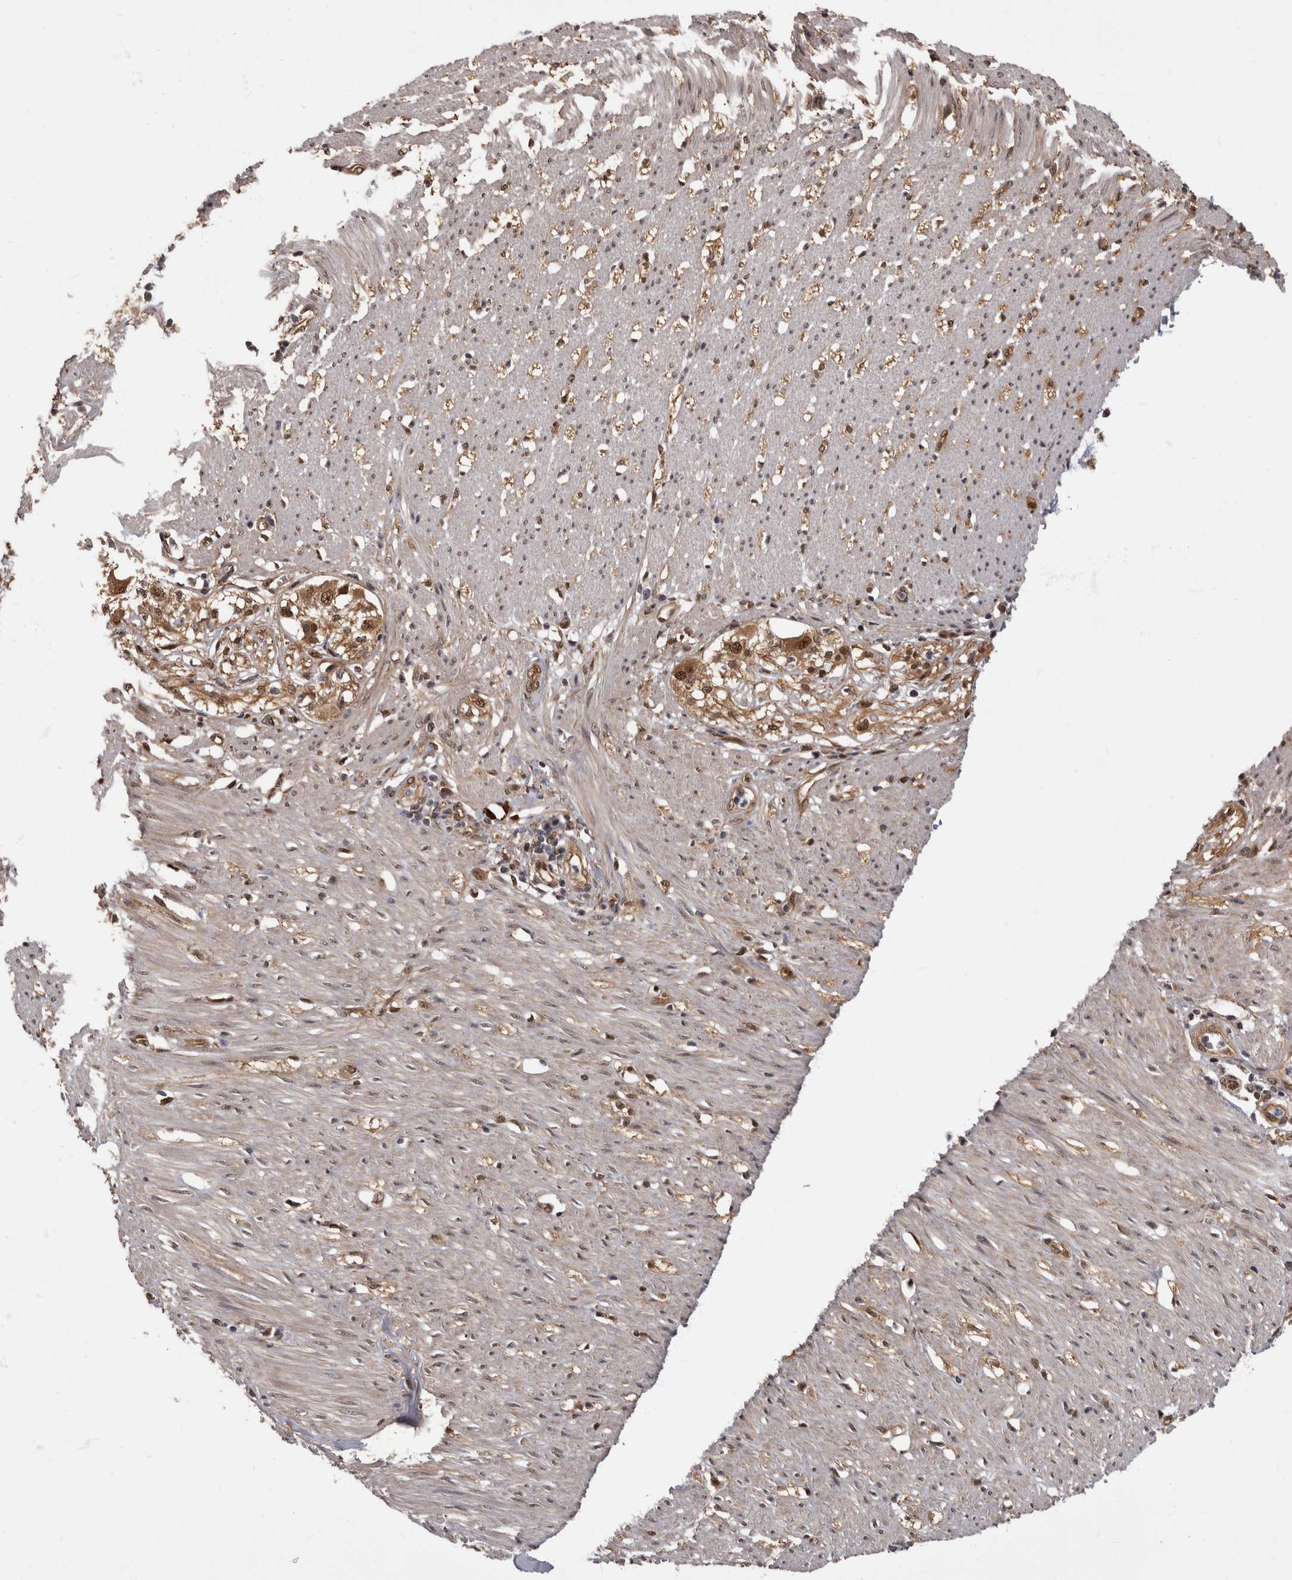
{"staining": {"intensity": "moderate", "quantity": "25%-75%", "location": "cytoplasmic/membranous,nuclear"}, "tissue": "smooth muscle", "cell_type": "Smooth muscle cells", "image_type": "normal", "snomed": [{"axis": "morphology", "description": "Normal tissue, NOS"}, {"axis": "morphology", "description": "Adenocarcinoma, NOS"}, {"axis": "topography", "description": "Colon"}, {"axis": "topography", "description": "Peripheral nerve tissue"}], "caption": "A brown stain labels moderate cytoplasmic/membranous,nuclear positivity of a protein in smooth muscle cells of unremarkable smooth muscle. (DAB = brown stain, brightfield microscopy at high magnification).", "gene": "AKT3", "patient": {"sex": "male", "age": 14}}